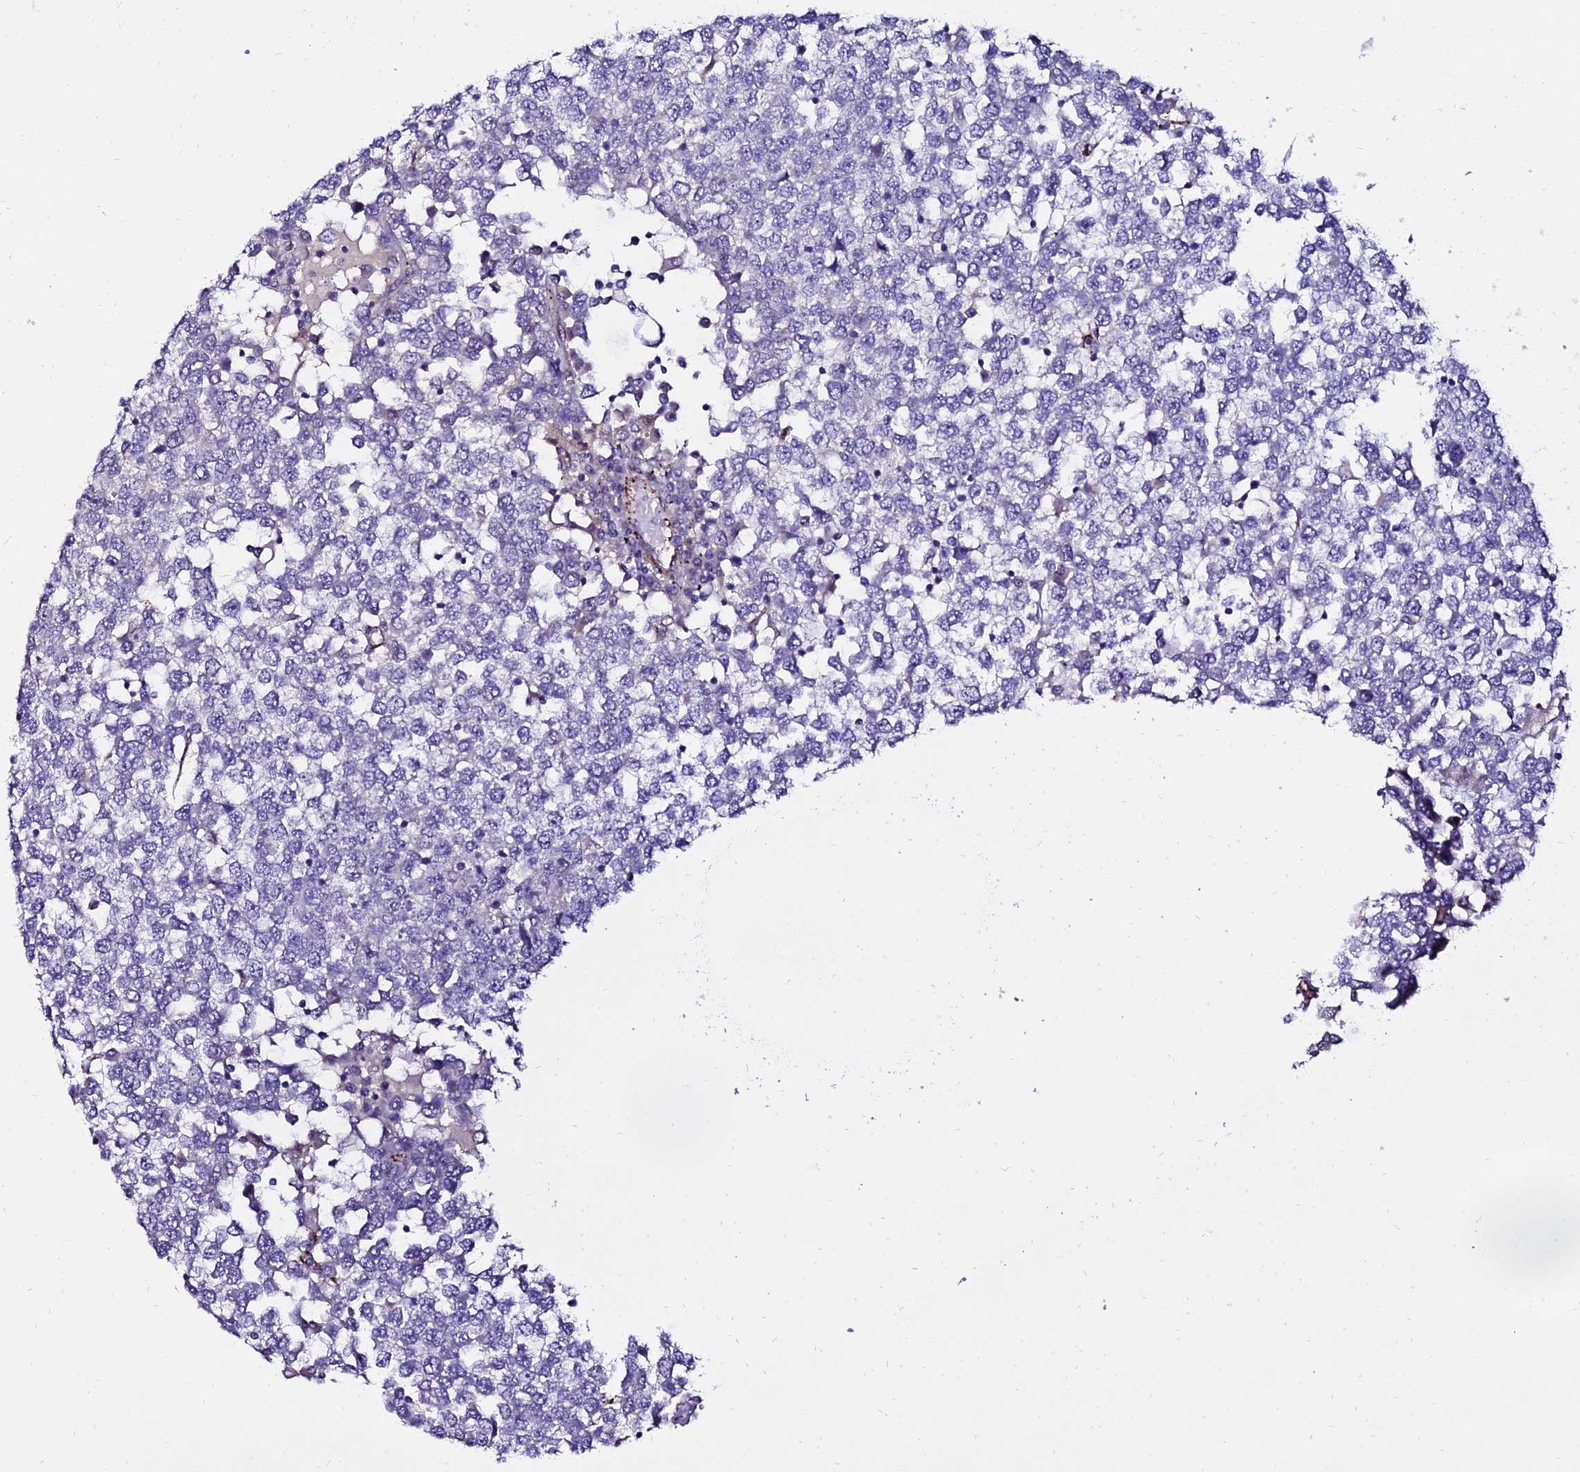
{"staining": {"intensity": "negative", "quantity": "none", "location": "none"}, "tissue": "testis cancer", "cell_type": "Tumor cells", "image_type": "cancer", "snomed": [{"axis": "morphology", "description": "Seminoma, NOS"}, {"axis": "topography", "description": "Testis"}], "caption": "Immunohistochemical staining of human testis cancer (seminoma) displays no significant positivity in tumor cells. (DAB immunohistochemistry (IHC), high magnification).", "gene": "ALDH3B2", "patient": {"sex": "male", "age": 65}}